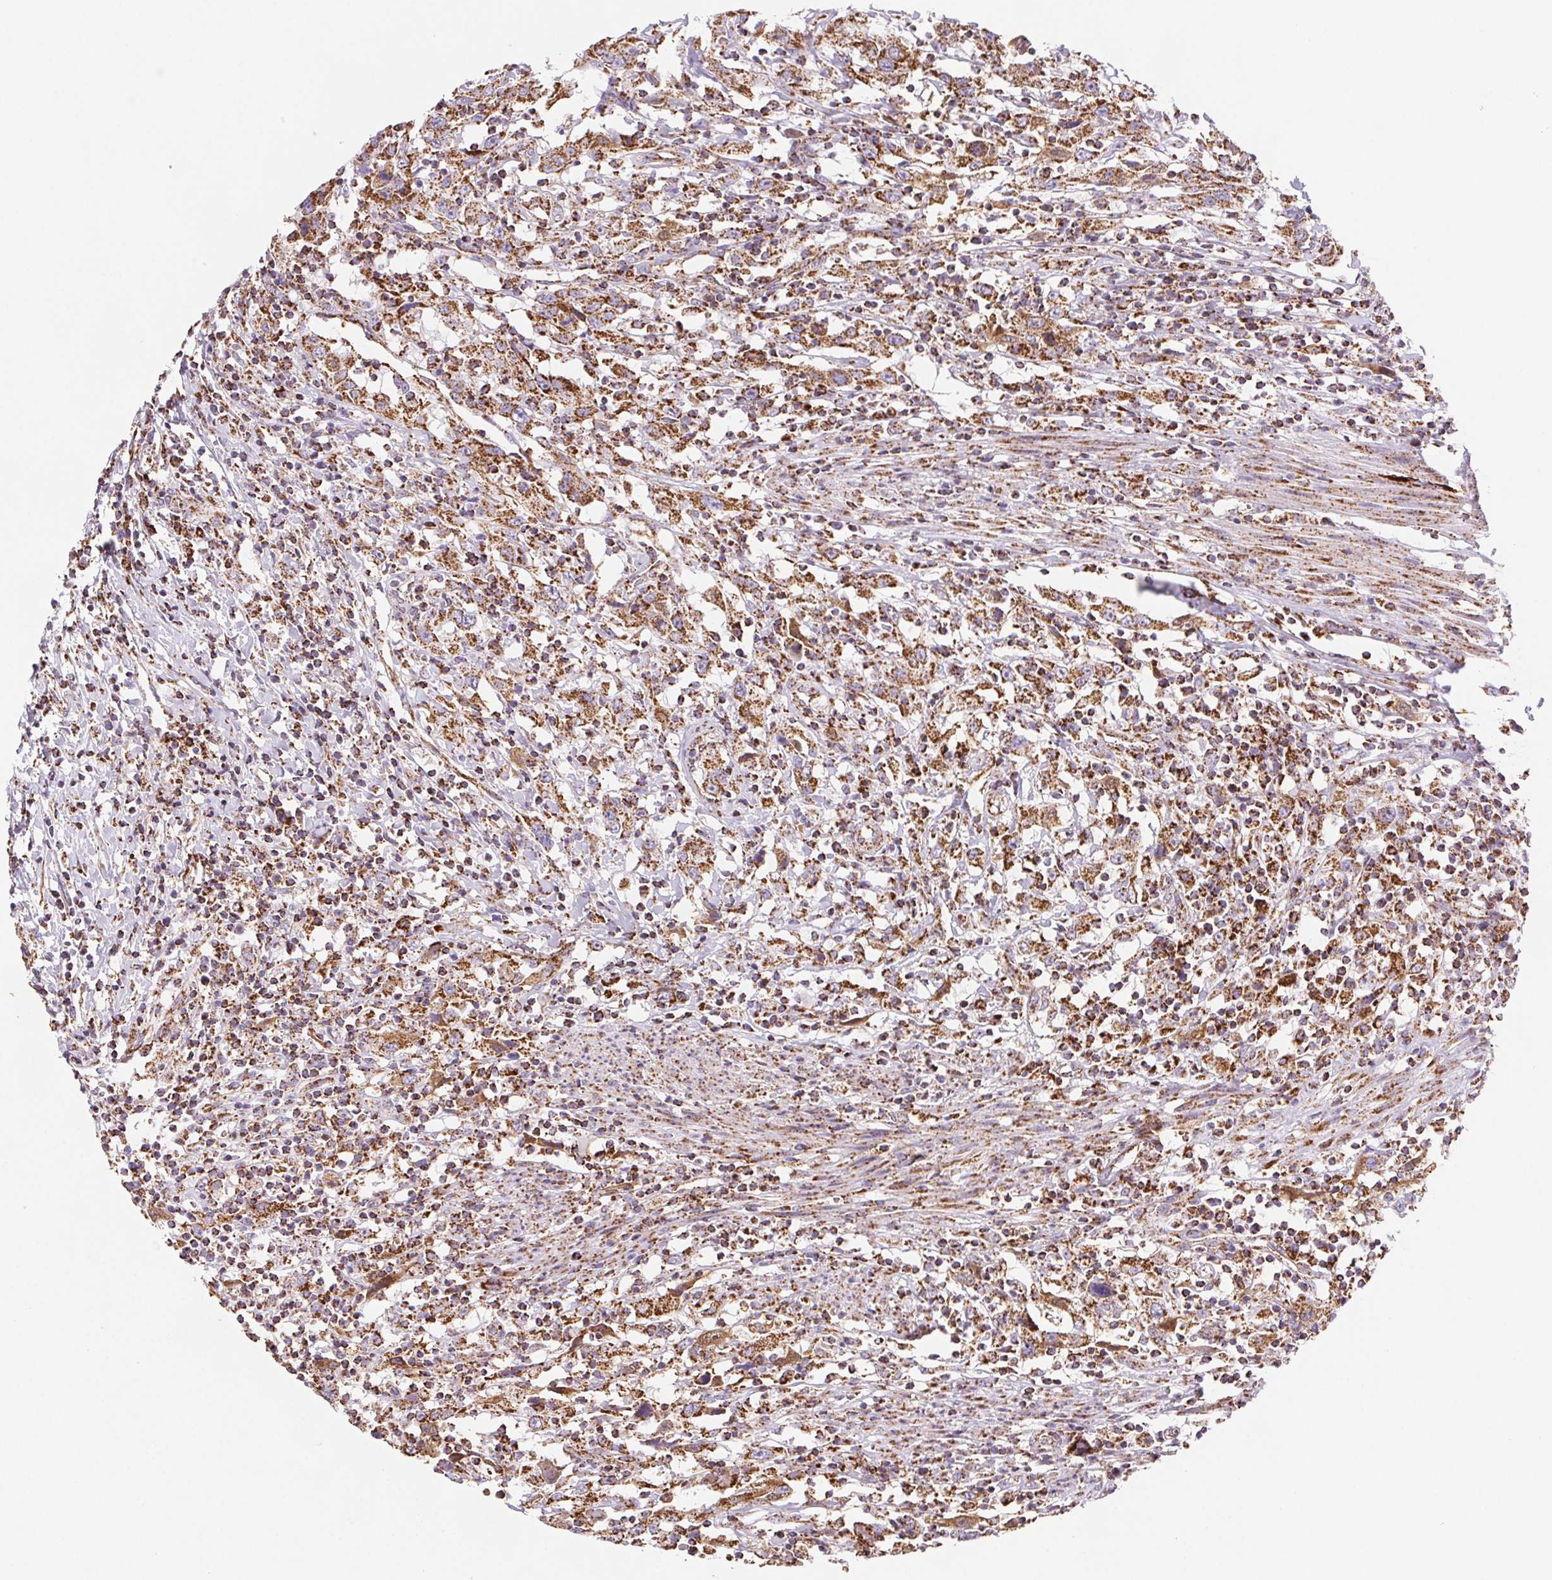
{"staining": {"intensity": "moderate", "quantity": ">75%", "location": "cytoplasmic/membranous"}, "tissue": "urothelial cancer", "cell_type": "Tumor cells", "image_type": "cancer", "snomed": [{"axis": "morphology", "description": "Urothelial carcinoma, High grade"}, {"axis": "topography", "description": "Urinary bladder"}], "caption": "Immunohistochemical staining of human urothelial cancer reveals medium levels of moderate cytoplasmic/membranous expression in about >75% of tumor cells.", "gene": "NIPSNAP2", "patient": {"sex": "male", "age": 61}}